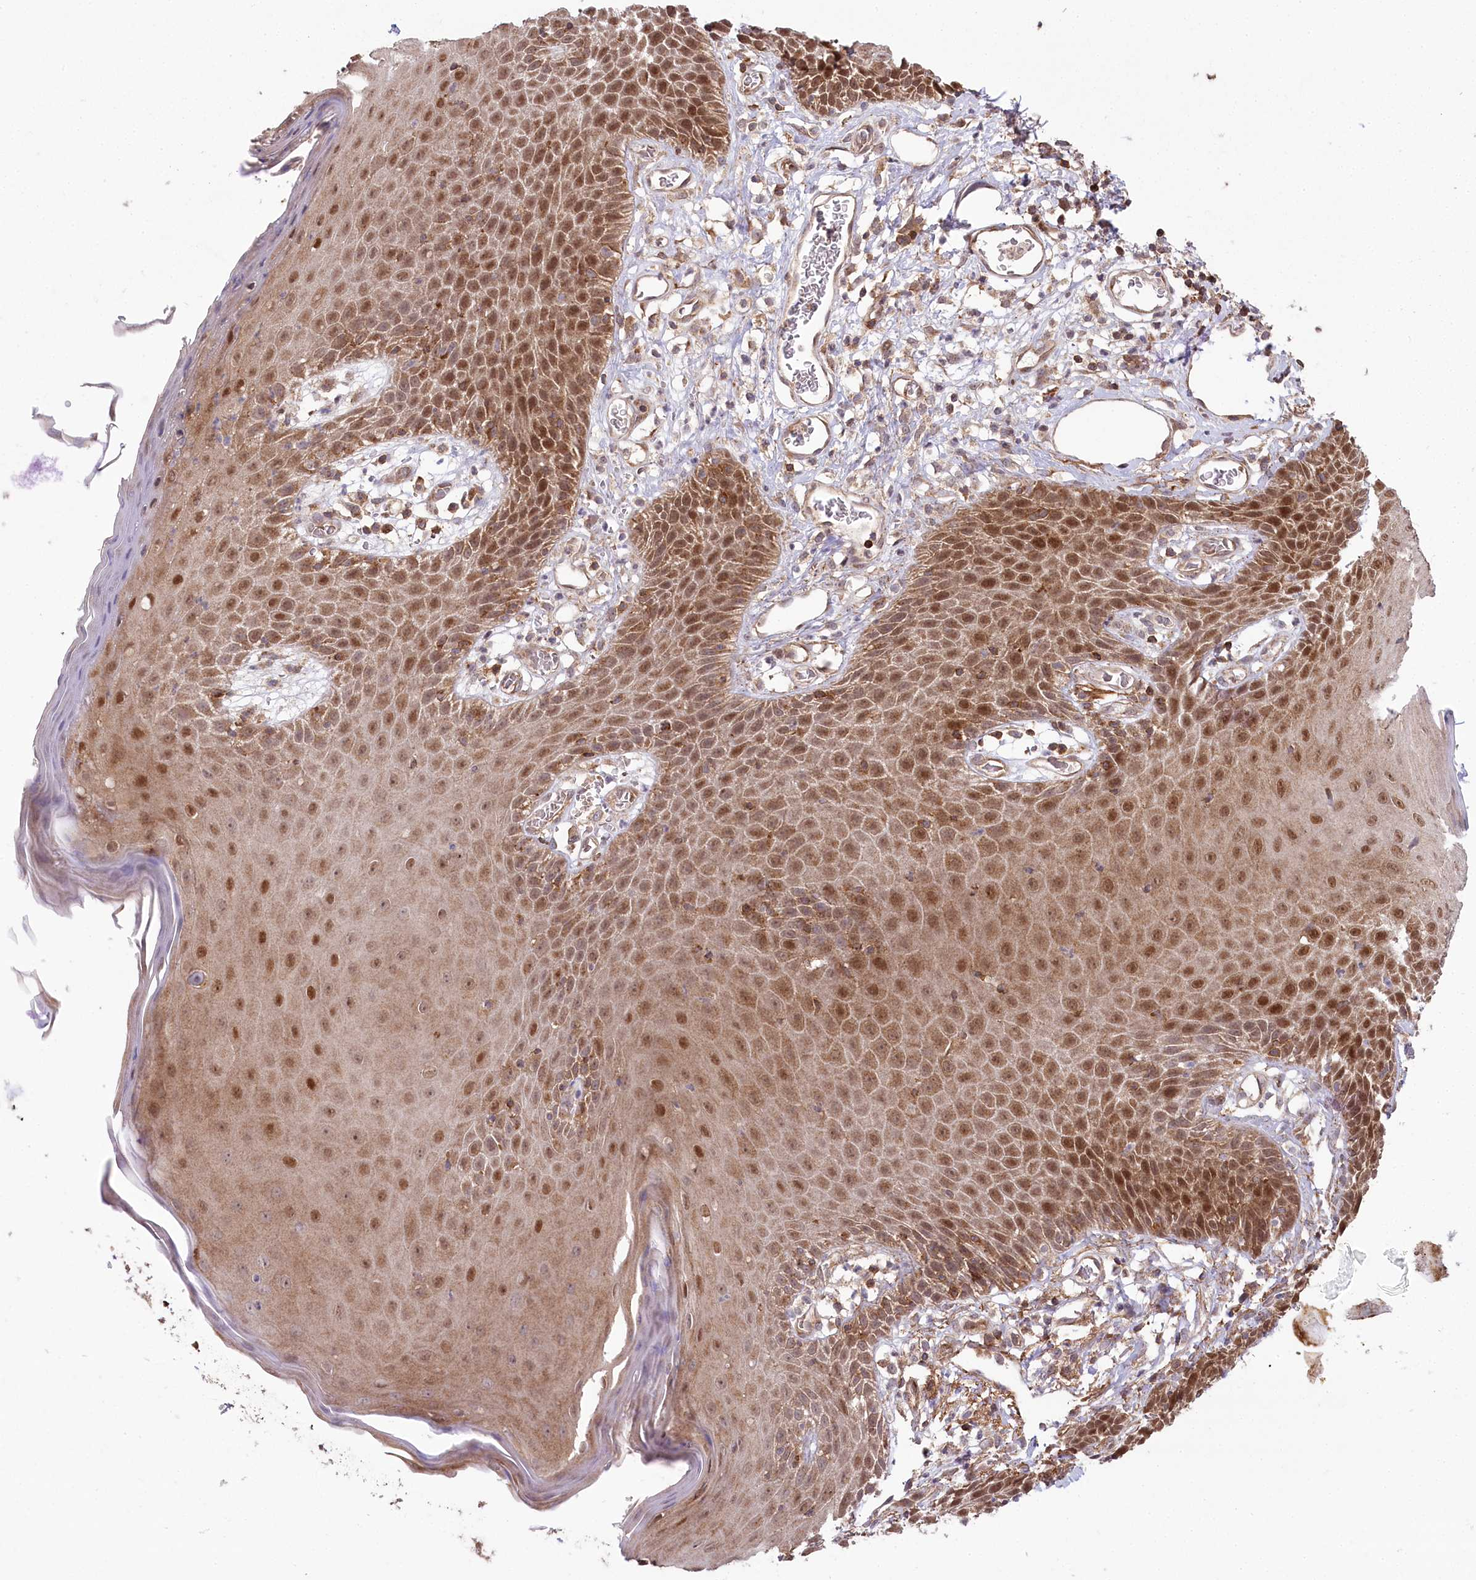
{"staining": {"intensity": "moderate", "quantity": ">75%", "location": "cytoplasmic/membranous,nuclear"}, "tissue": "skin", "cell_type": "Epidermal cells", "image_type": "normal", "snomed": [{"axis": "morphology", "description": "Normal tissue, NOS"}, {"axis": "topography", "description": "Vulva"}], "caption": "Immunohistochemistry of unremarkable human skin exhibits medium levels of moderate cytoplasmic/membranous,nuclear staining in approximately >75% of epidermal cells. Immunohistochemistry stains the protein of interest in brown and the nuclei are stained blue.", "gene": "CCDC91", "patient": {"sex": "female", "age": 68}}